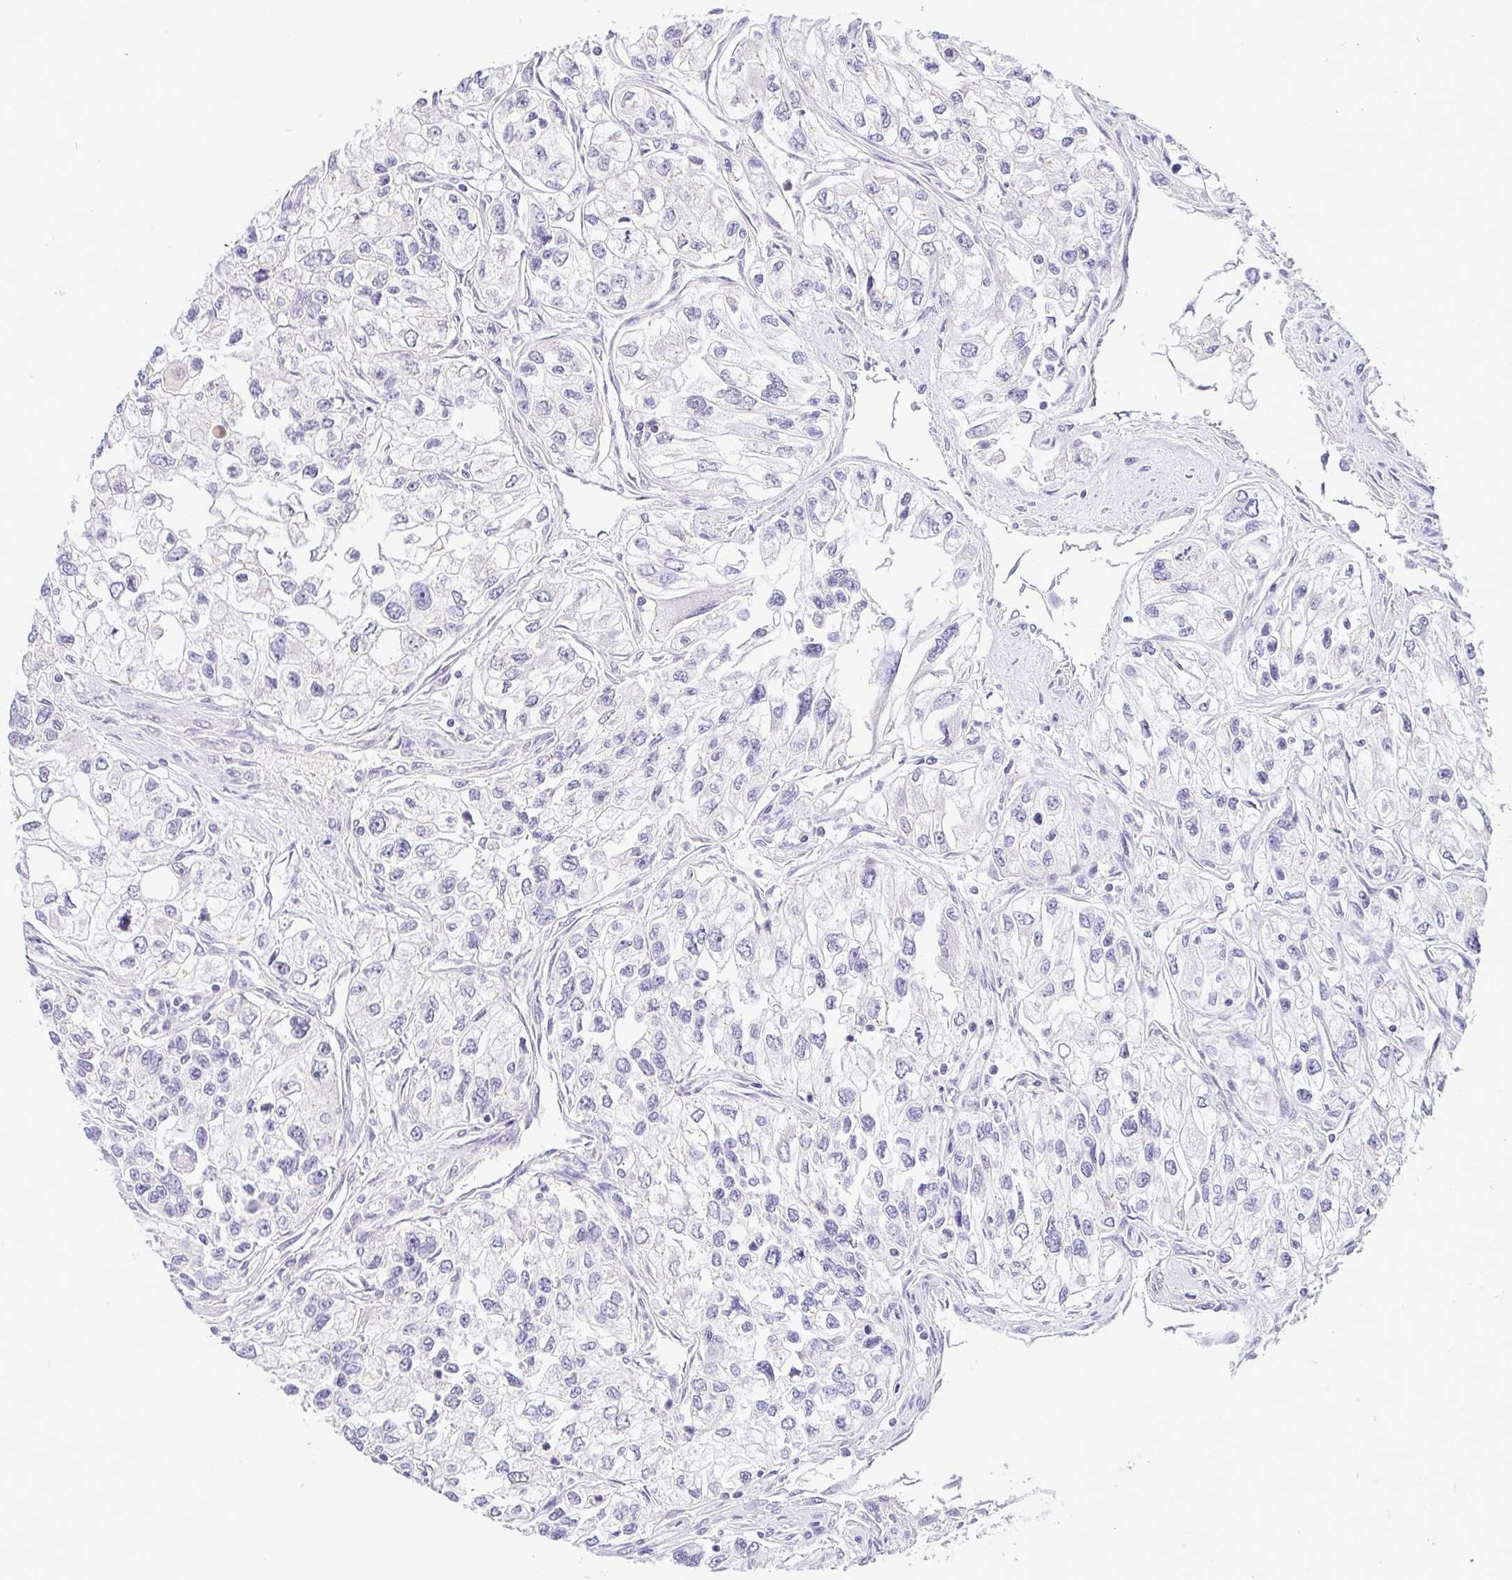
{"staining": {"intensity": "negative", "quantity": "none", "location": "none"}, "tissue": "renal cancer", "cell_type": "Tumor cells", "image_type": "cancer", "snomed": [{"axis": "morphology", "description": "Adenocarcinoma, NOS"}, {"axis": "topography", "description": "Kidney"}], "caption": "A high-resolution photomicrograph shows immunohistochemistry (IHC) staining of renal cancer (adenocarcinoma), which demonstrates no significant expression in tumor cells. (Brightfield microscopy of DAB immunohistochemistry at high magnification).", "gene": "TCF3", "patient": {"sex": "female", "age": 59}}